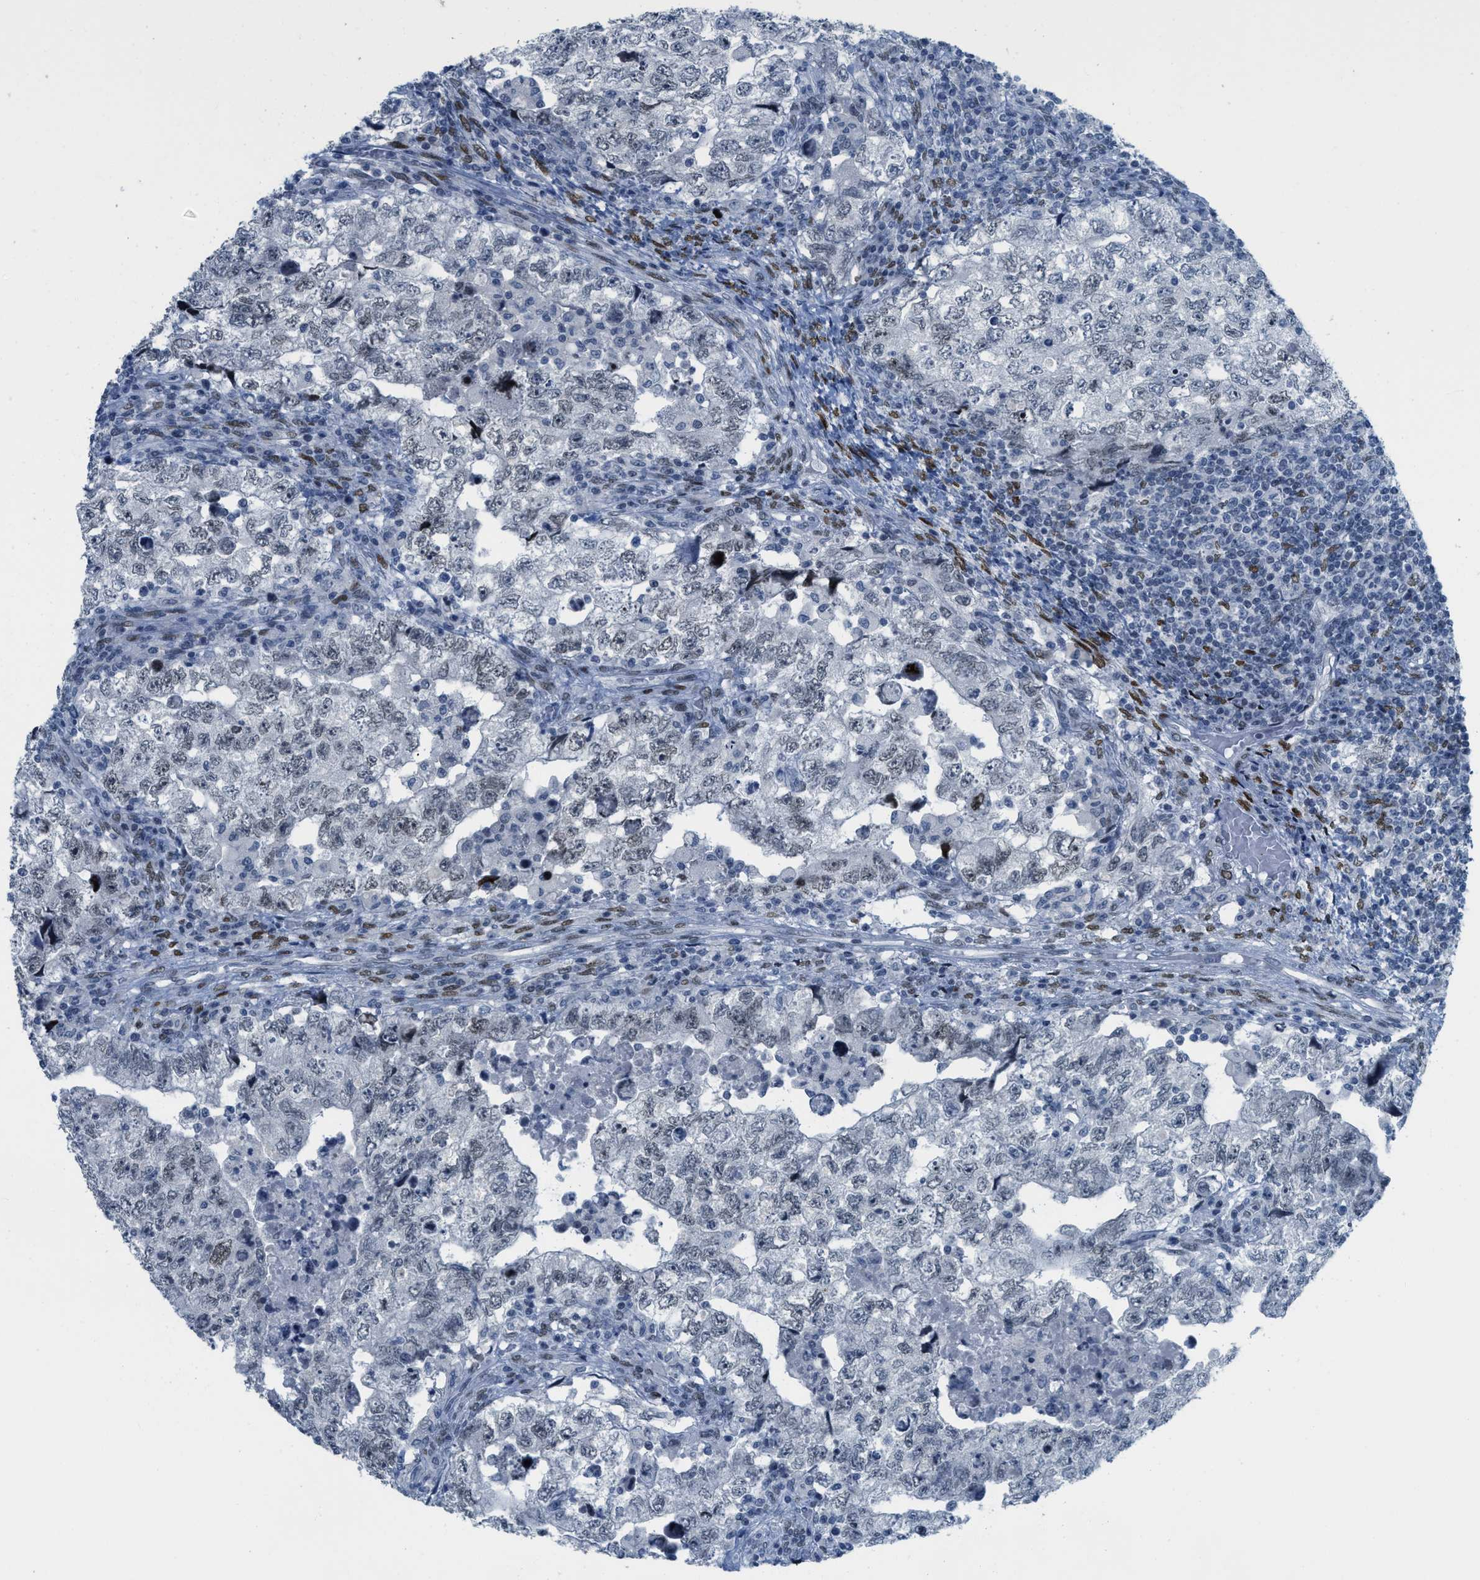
{"staining": {"intensity": "weak", "quantity": "<25%", "location": "nuclear"}, "tissue": "testis cancer", "cell_type": "Tumor cells", "image_type": "cancer", "snomed": [{"axis": "morphology", "description": "Carcinoma, Embryonal, NOS"}, {"axis": "topography", "description": "Testis"}], "caption": "IHC micrograph of human testis cancer stained for a protein (brown), which shows no staining in tumor cells.", "gene": "PBX1", "patient": {"sex": "male", "age": 36}}